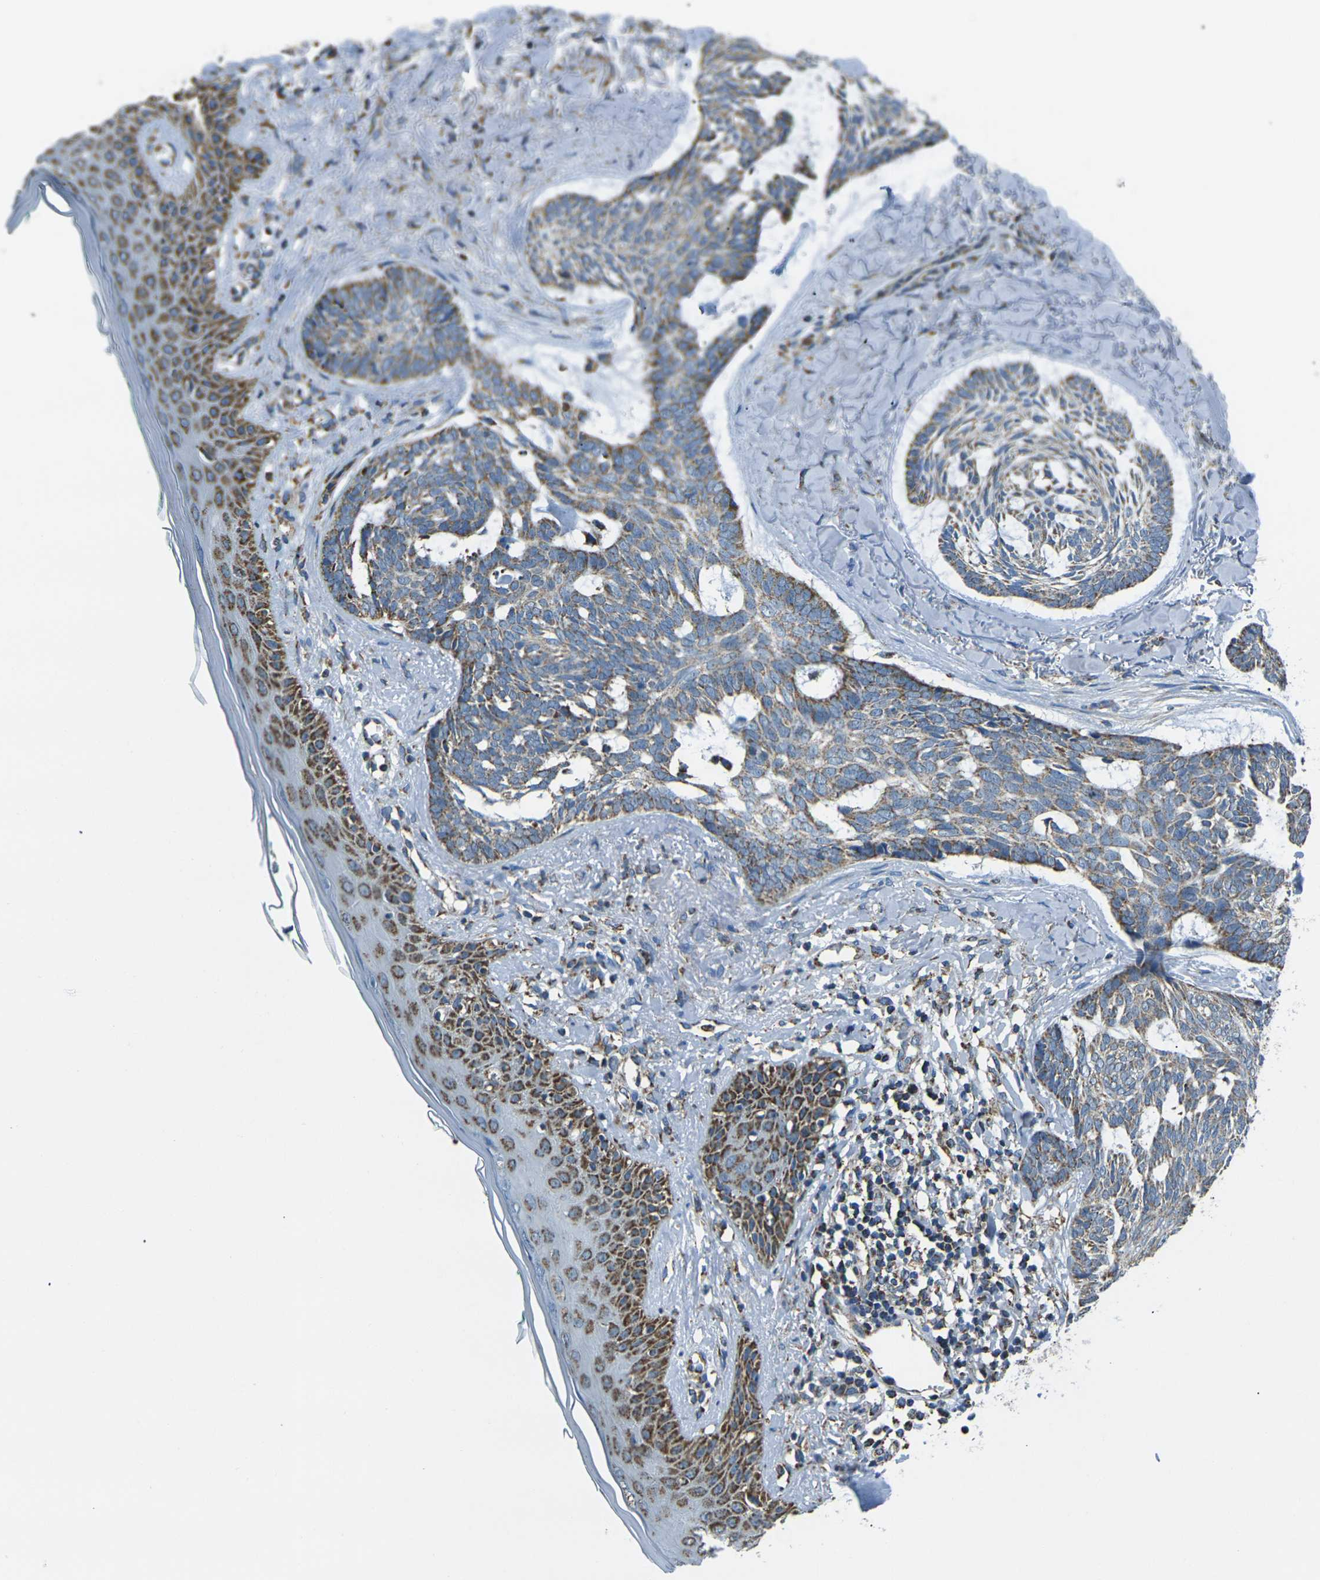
{"staining": {"intensity": "moderate", "quantity": ">75%", "location": "cytoplasmic/membranous"}, "tissue": "skin cancer", "cell_type": "Tumor cells", "image_type": "cancer", "snomed": [{"axis": "morphology", "description": "Basal cell carcinoma"}, {"axis": "topography", "description": "Skin"}], "caption": "Approximately >75% of tumor cells in skin cancer show moderate cytoplasmic/membranous protein positivity as visualized by brown immunohistochemical staining.", "gene": "IRF3", "patient": {"sex": "male", "age": 43}}